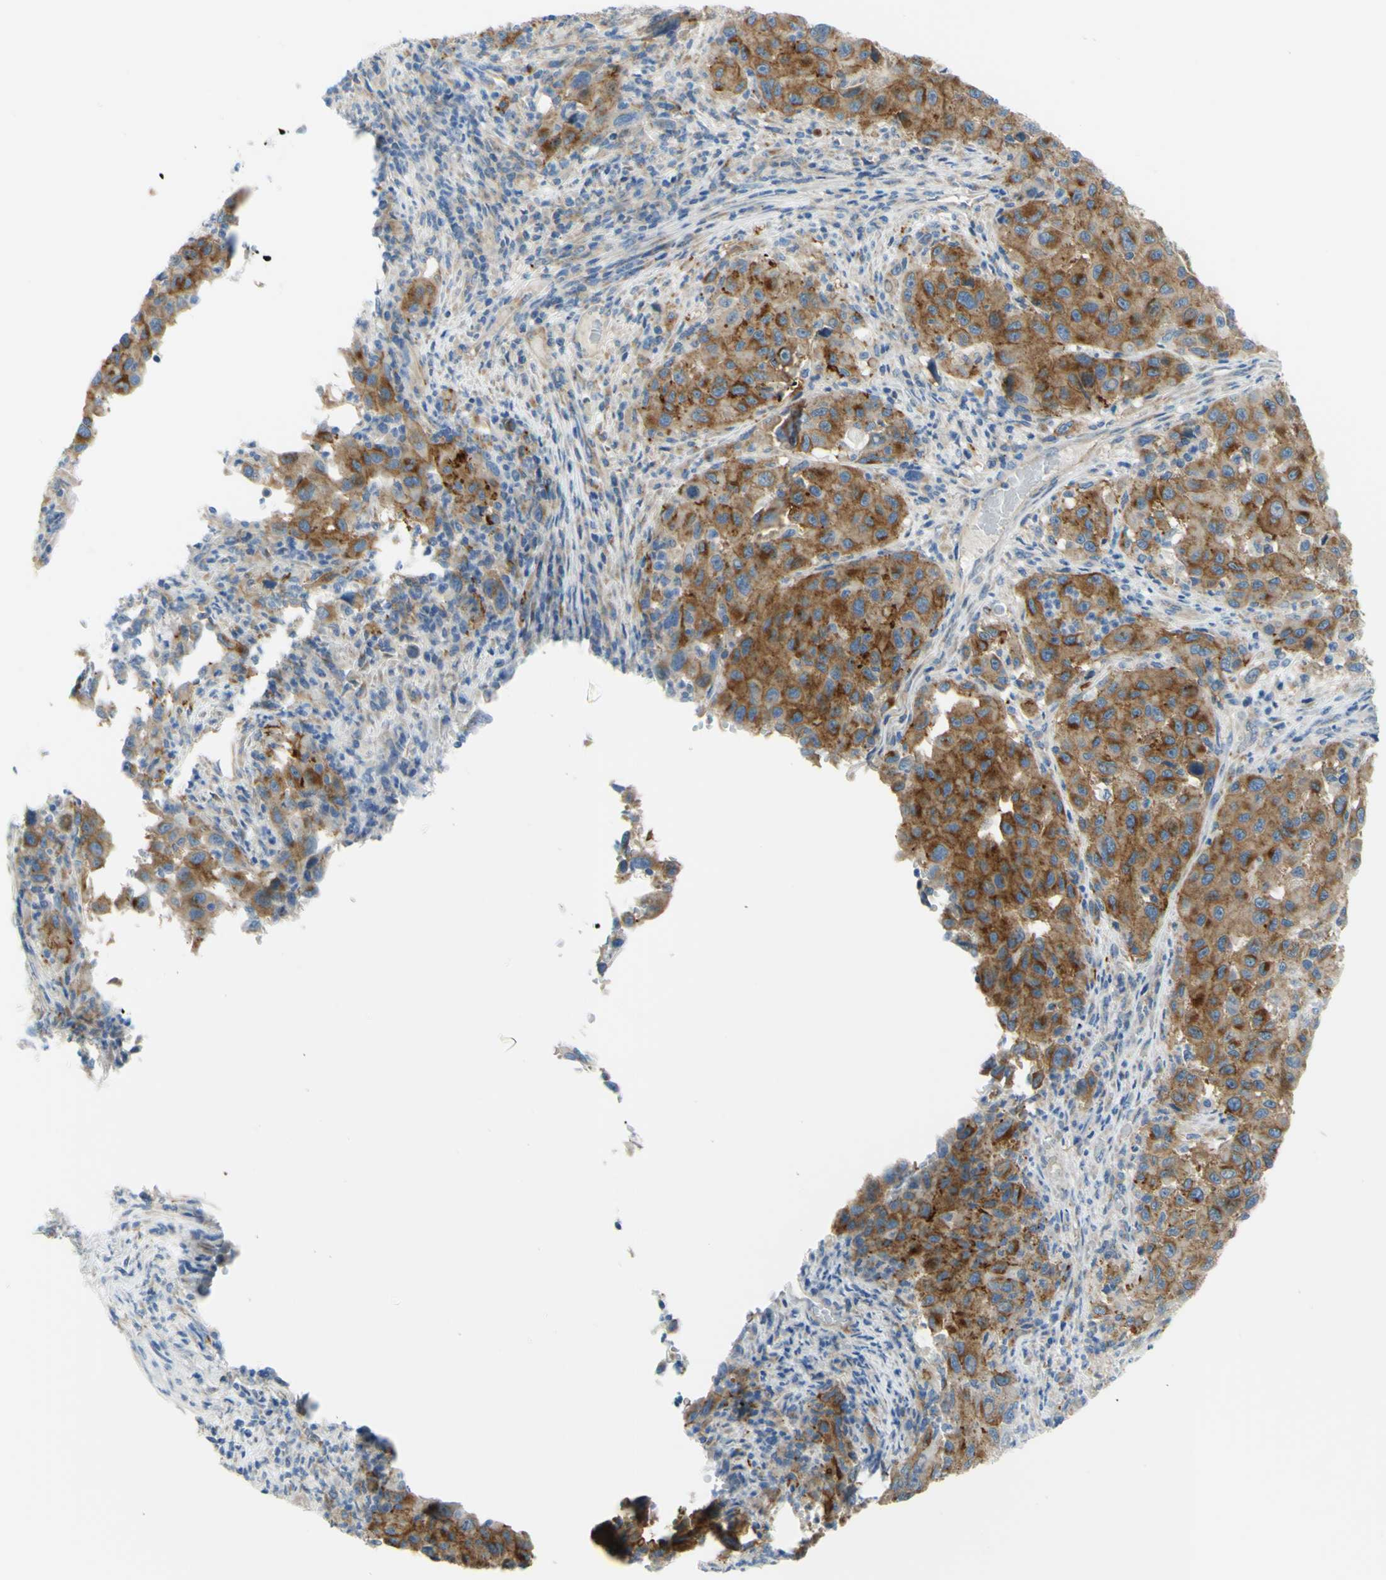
{"staining": {"intensity": "moderate", "quantity": ">75%", "location": "cytoplasmic/membranous"}, "tissue": "melanoma", "cell_type": "Tumor cells", "image_type": "cancer", "snomed": [{"axis": "morphology", "description": "Malignant melanoma, Metastatic site"}, {"axis": "topography", "description": "Lymph node"}], "caption": "Human melanoma stained for a protein (brown) shows moderate cytoplasmic/membranous positive expression in about >75% of tumor cells.", "gene": "FRMD4B", "patient": {"sex": "male", "age": 61}}